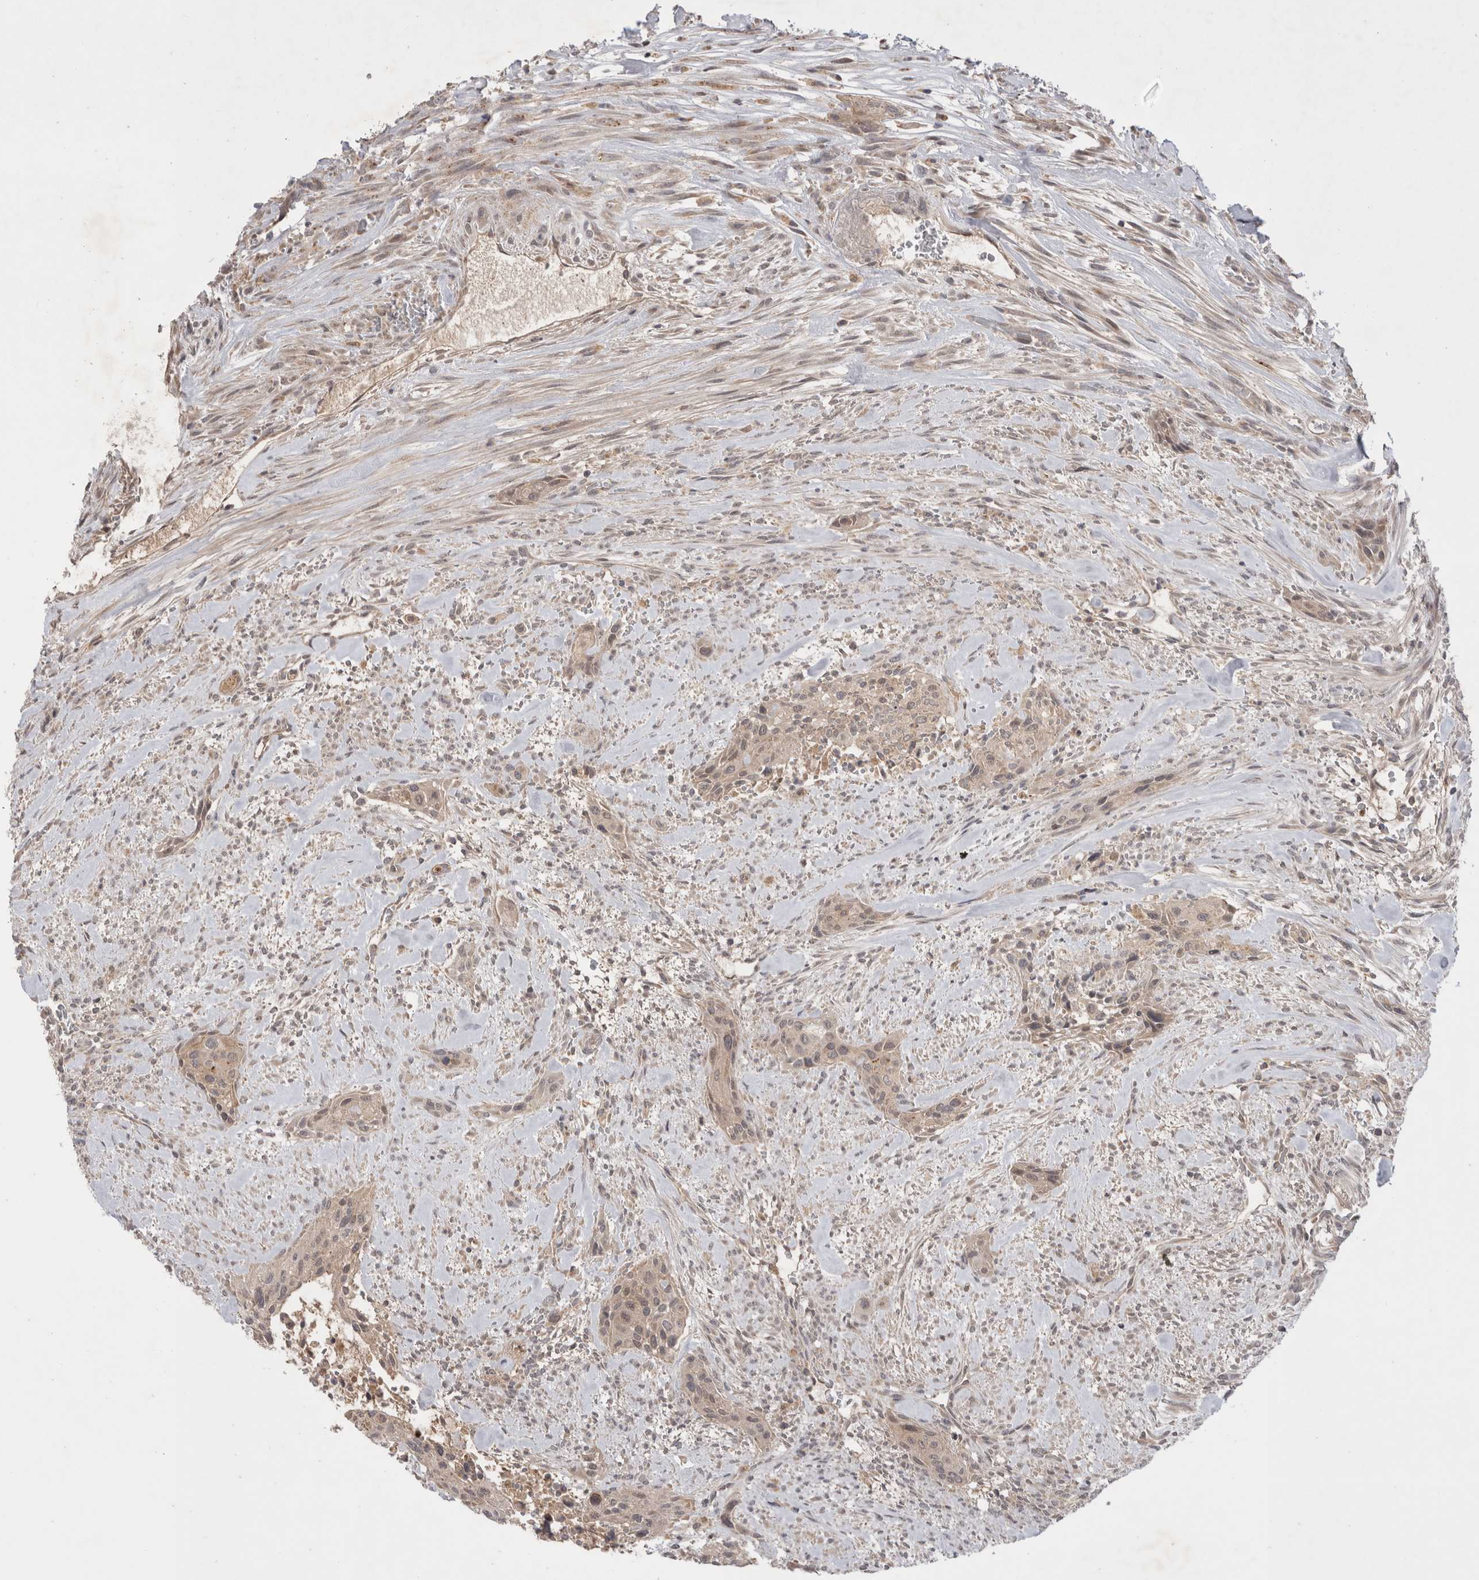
{"staining": {"intensity": "weak", "quantity": ">75%", "location": "cytoplasmic/membranous"}, "tissue": "urothelial cancer", "cell_type": "Tumor cells", "image_type": "cancer", "snomed": [{"axis": "morphology", "description": "Urothelial carcinoma, High grade"}, {"axis": "topography", "description": "Urinary bladder"}], "caption": "Immunohistochemical staining of human urothelial cancer displays weak cytoplasmic/membranous protein positivity in about >75% of tumor cells.", "gene": "PLEKHM1", "patient": {"sex": "male", "age": 35}}